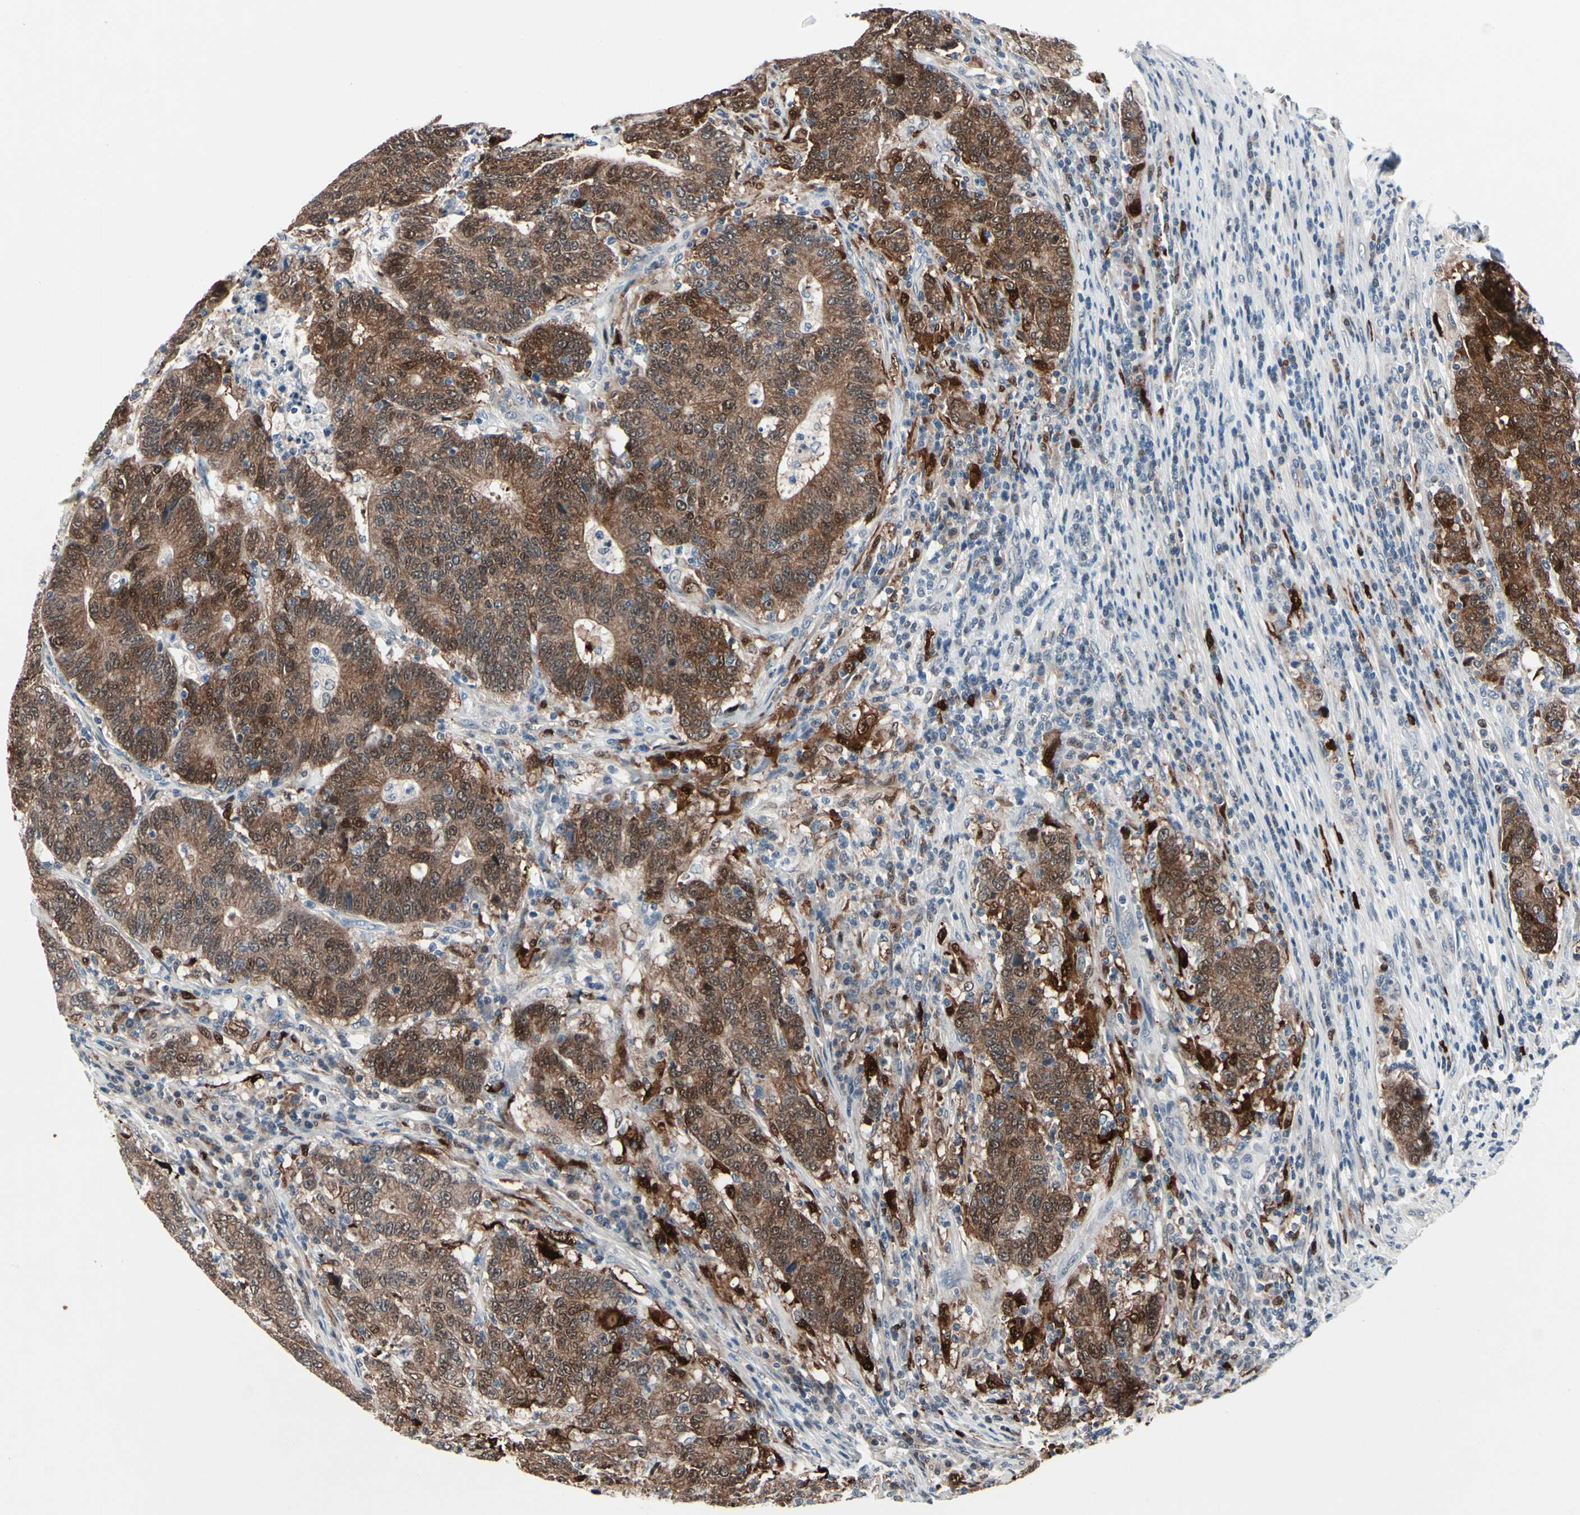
{"staining": {"intensity": "moderate", "quantity": ">75%", "location": "cytoplasmic/membranous,nuclear"}, "tissue": "colorectal cancer", "cell_type": "Tumor cells", "image_type": "cancer", "snomed": [{"axis": "morphology", "description": "Normal tissue, NOS"}, {"axis": "morphology", "description": "Adenocarcinoma, NOS"}, {"axis": "topography", "description": "Colon"}], "caption": "IHC histopathology image of neoplastic tissue: human colorectal adenocarcinoma stained using immunohistochemistry (IHC) demonstrates medium levels of moderate protein expression localized specifically in the cytoplasmic/membranous and nuclear of tumor cells, appearing as a cytoplasmic/membranous and nuclear brown color.", "gene": "TXN", "patient": {"sex": "female", "age": 75}}